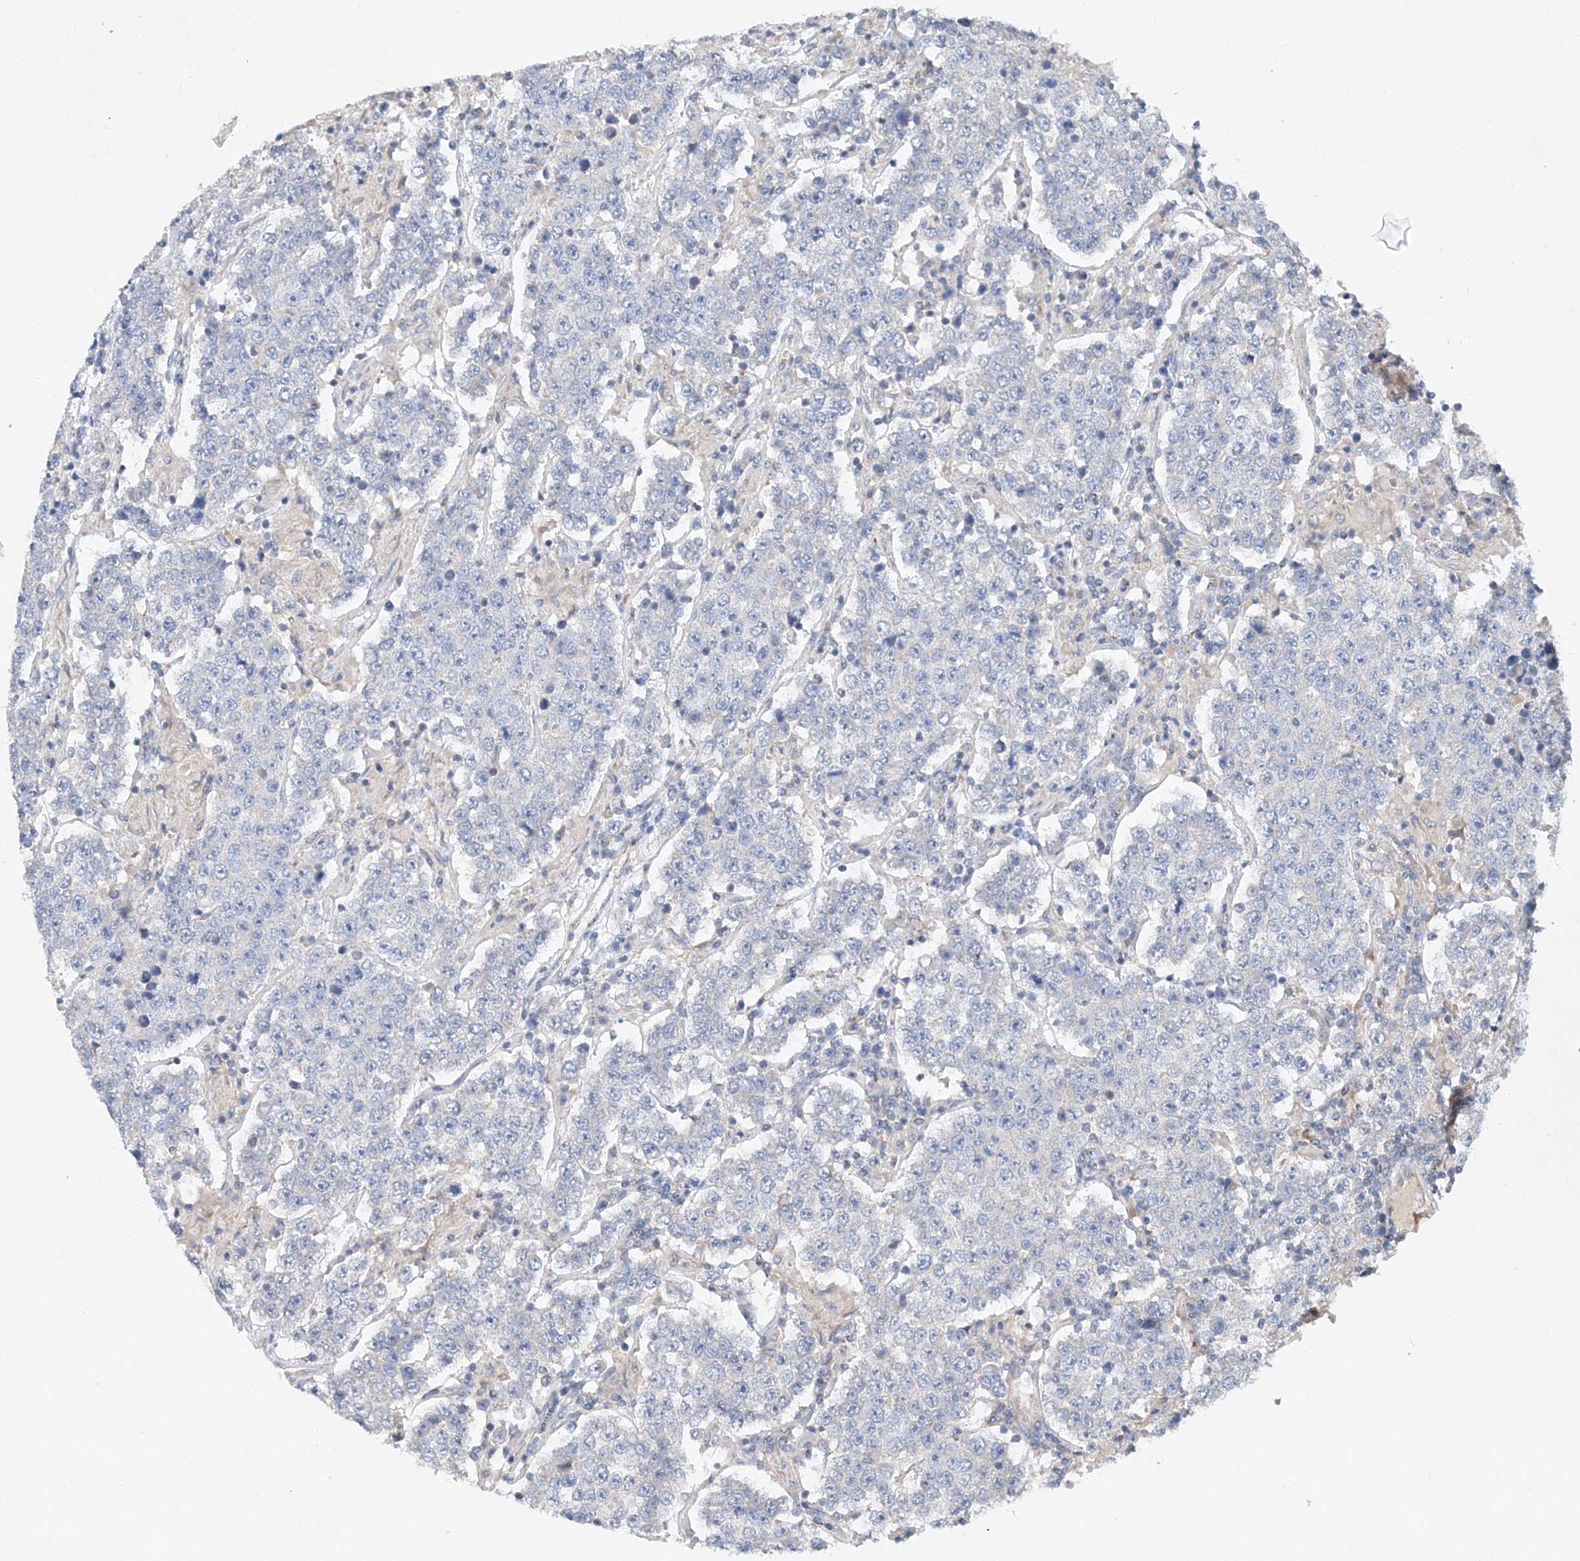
{"staining": {"intensity": "negative", "quantity": "none", "location": "none"}, "tissue": "testis cancer", "cell_type": "Tumor cells", "image_type": "cancer", "snomed": [{"axis": "morphology", "description": "Normal tissue, NOS"}, {"axis": "morphology", "description": "Urothelial carcinoma, High grade"}, {"axis": "morphology", "description": "Seminoma, NOS"}, {"axis": "morphology", "description": "Carcinoma, Embryonal, NOS"}, {"axis": "topography", "description": "Urinary bladder"}, {"axis": "topography", "description": "Testis"}], "caption": "Immunohistochemical staining of testis cancer (high-grade urothelial carcinoma) reveals no significant expression in tumor cells.", "gene": "AMD1", "patient": {"sex": "male", "age": 41}}